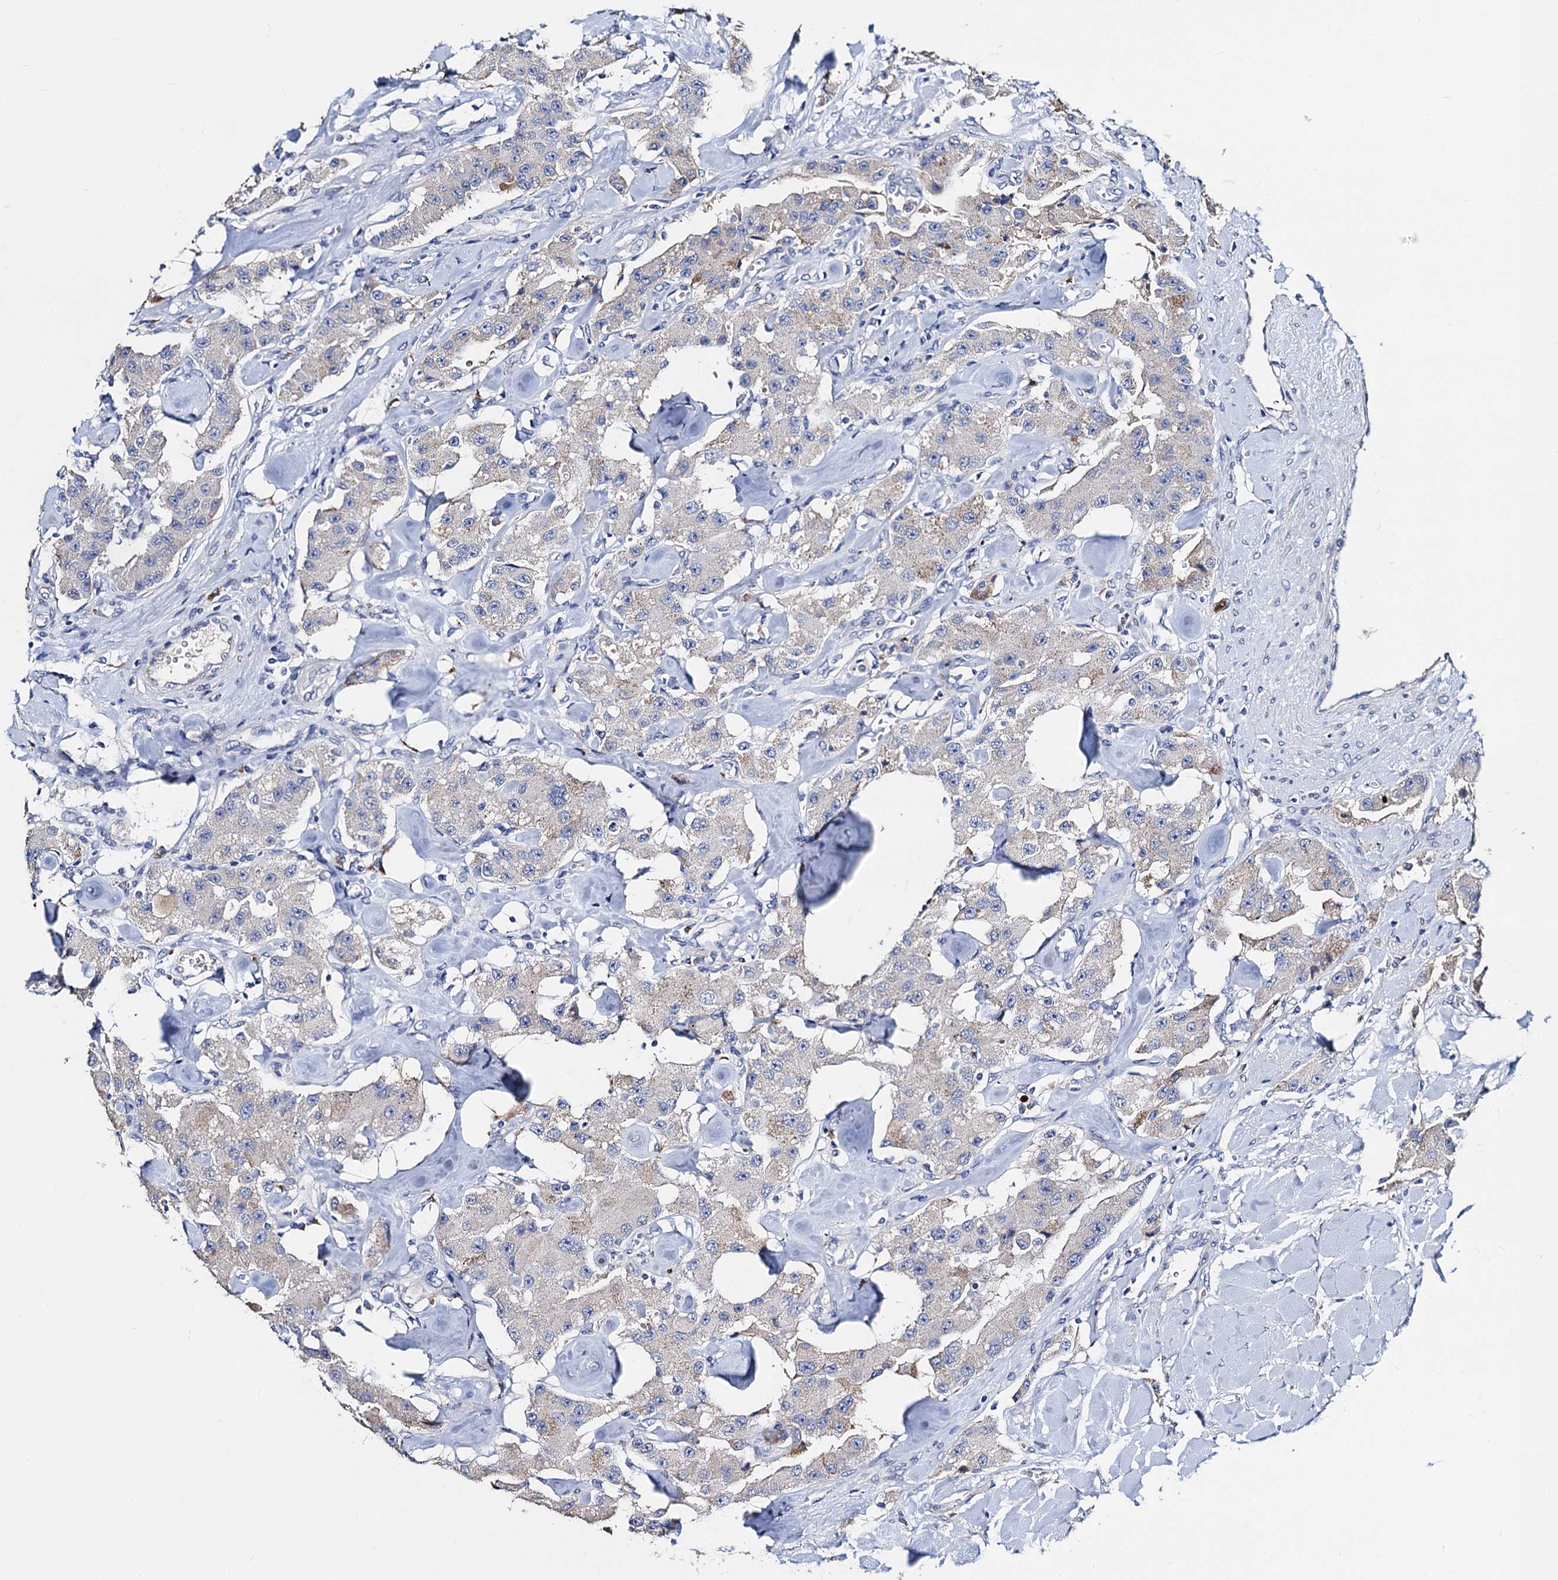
{"staining": {"intensity": "weak", "quantity": "<25%", "location": "cytoplasmic/membranous"}, "tissue": "carcinoid", "cell_type": "Tumor cells", "image_type": "cancer", "snomed": [{"axis": "morphology", "description": "Carcinoid, malignant, NOS"}, {"axis": "topography", "description": "Pancreas"}], "caption": "IHC of carcinoid (malignant) exhibits no positivity in tumor cells. Brightfield microscopy of IHC stained with DAB (brown) and hematoxylin (blue), captured at high magnification.", "gene": "FREM3", "patient": {"sex": "male", "age": 41}}